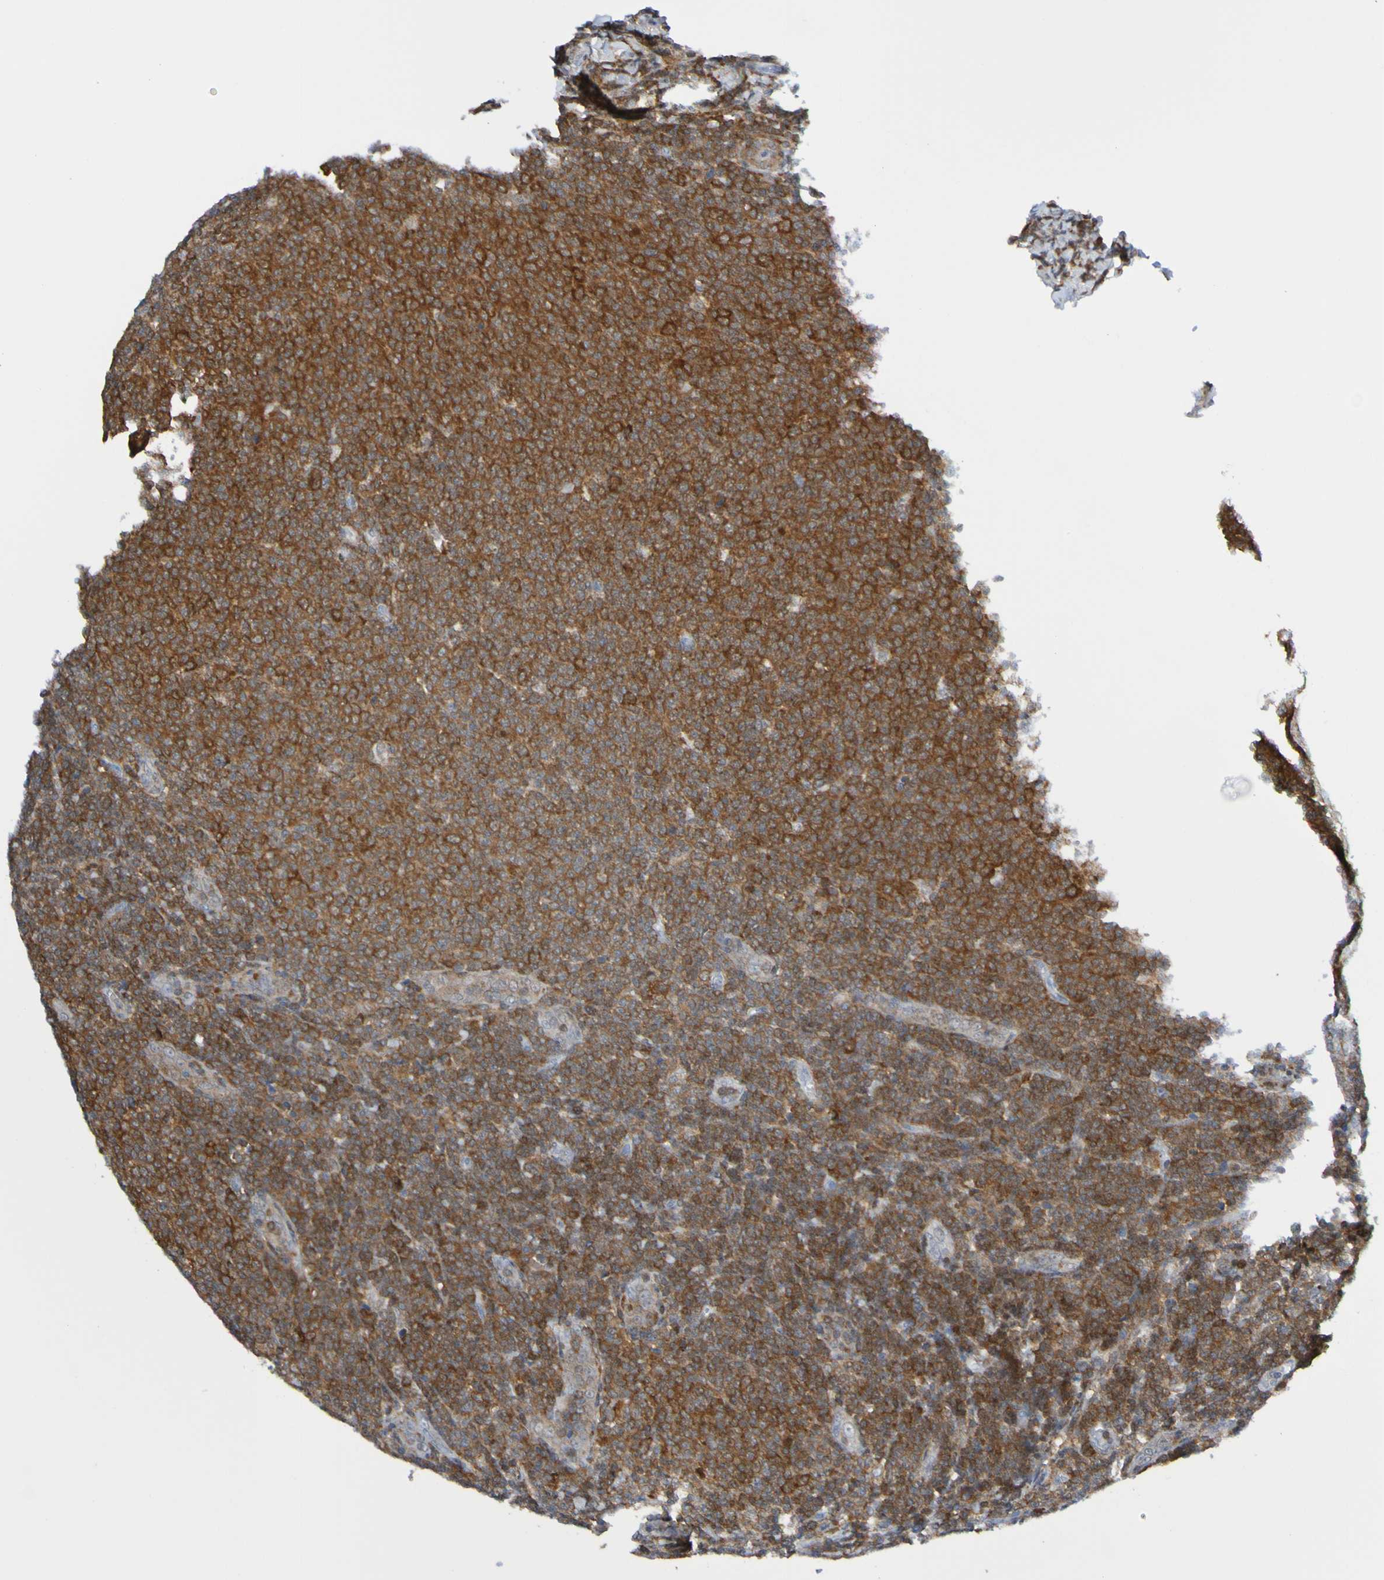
{"staining": {"intensity": "moderate", "quantity": "25%-75%", "location": "cytoplasmic/membranous"}, "tissue": "lymphoma", "cell_type": "Tumor cells", "image_type": "cancer", "snomed": [{"axis": "morphology", "description": "Malignant lymphoma, non-Hodgkin's type, Low grade"}, {"axis": "topography", "description": "Lymph node"}], "caption": "Human low-grade malignant lymphoma, non-Hodgkin's type stained with a brown dye displays moderate cytoplasmic/membranous positive positivity in about 25%-75% of tumor cells.", "gene": "ATIC", "patient": {"sex": "male", "age": 66}}